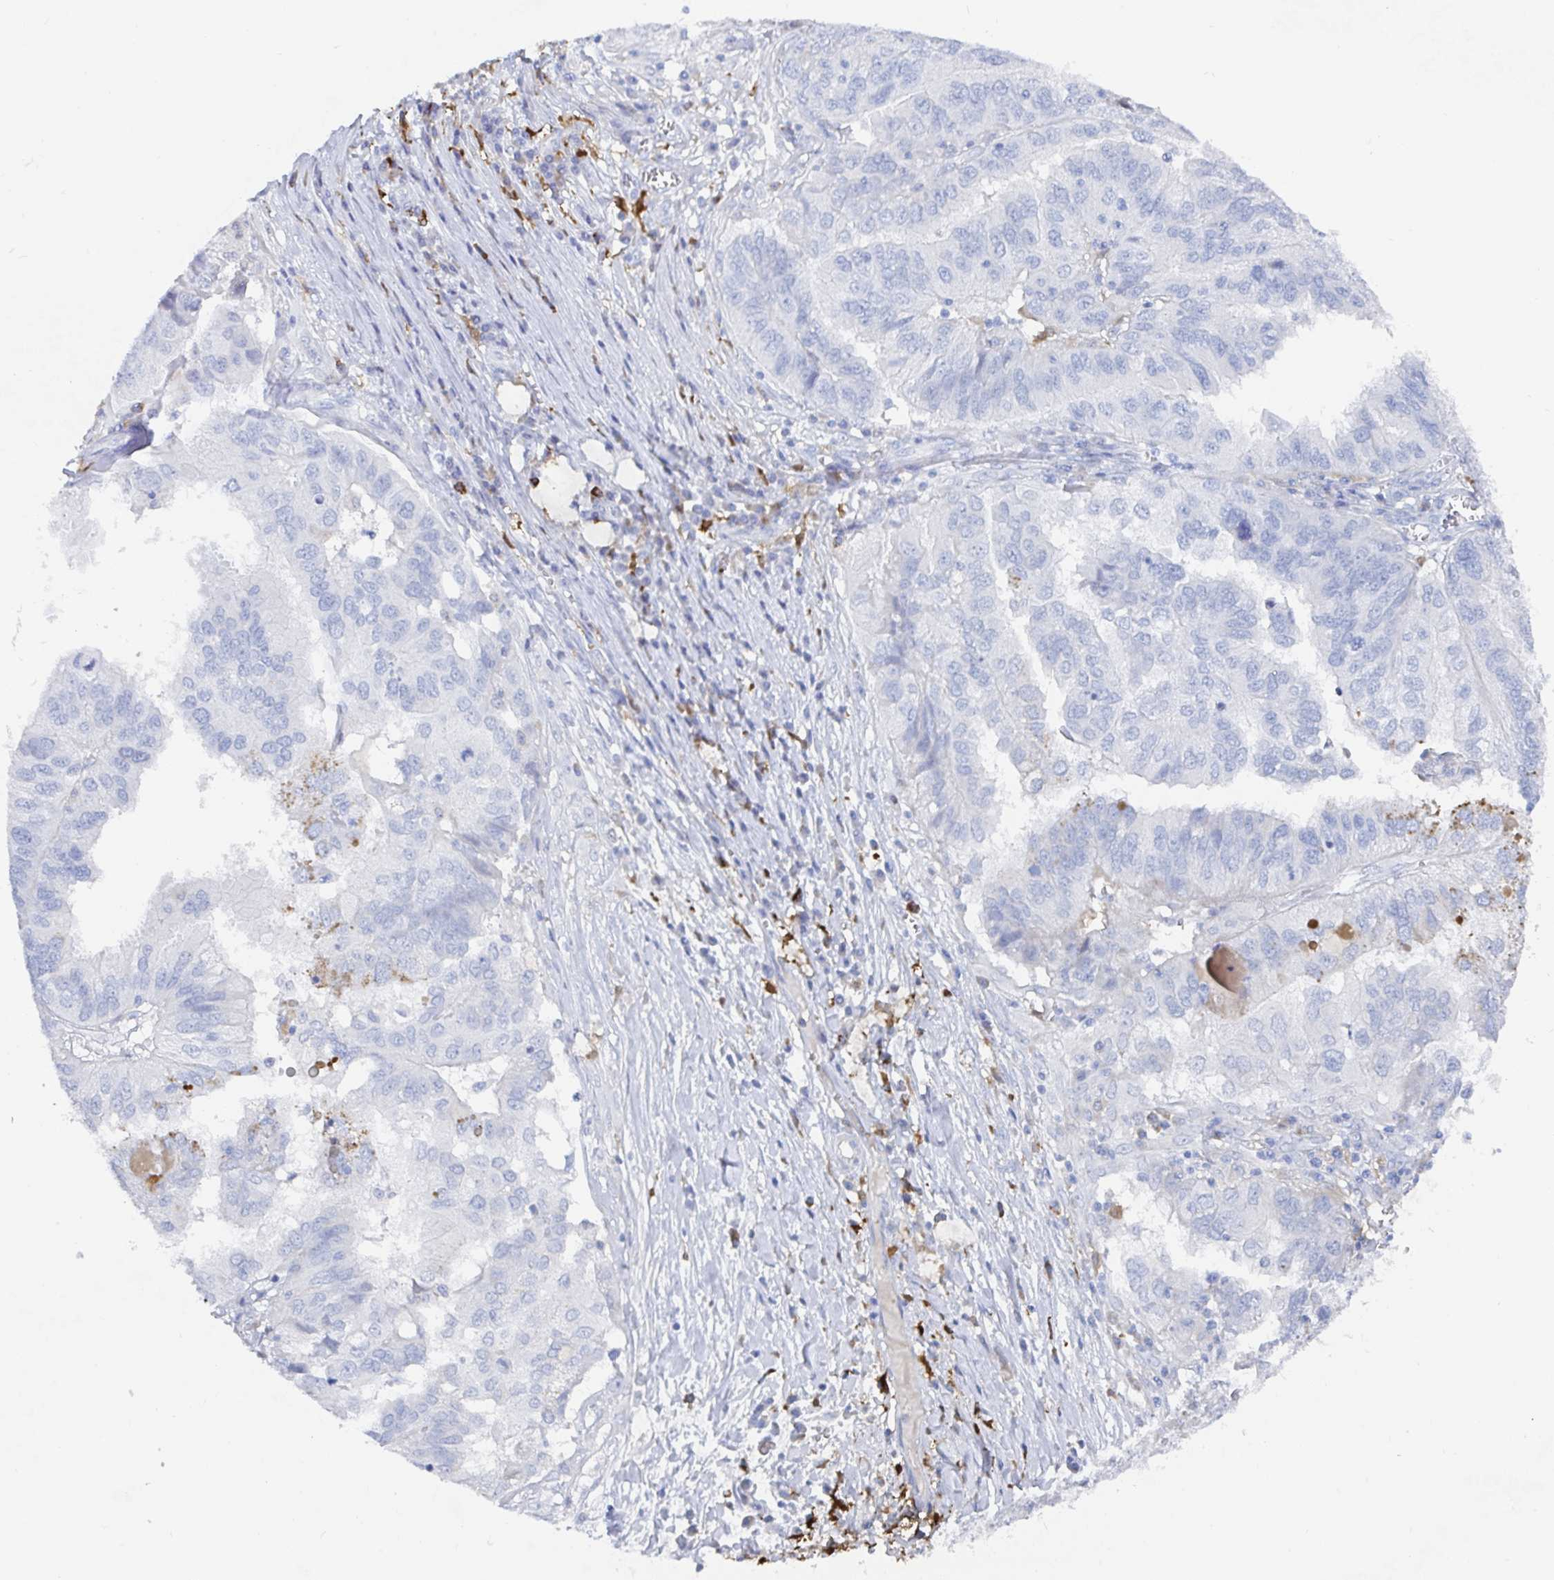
{"staining": {"intensity": "negative", "quantity": "none", "location": "none"}, "tissue": "ovarian cancer", "cell_type": "Tumor cells", "image_type": "cancer", "snomed": [{"axis": "morphology", "description": "Cystadenocarcinoma, serous, NOS"}, {"axis": "topography", "description": "Ovary"}], "caption": "Immunohistochemistry histopathology image of human ovarian cancer (serous cystadenocarcinoma) stained for a protein (brown), which shows no positivity in tumor cells.", "gene": "OR2A4", "patient": {"sex": "female", "age": 79}}